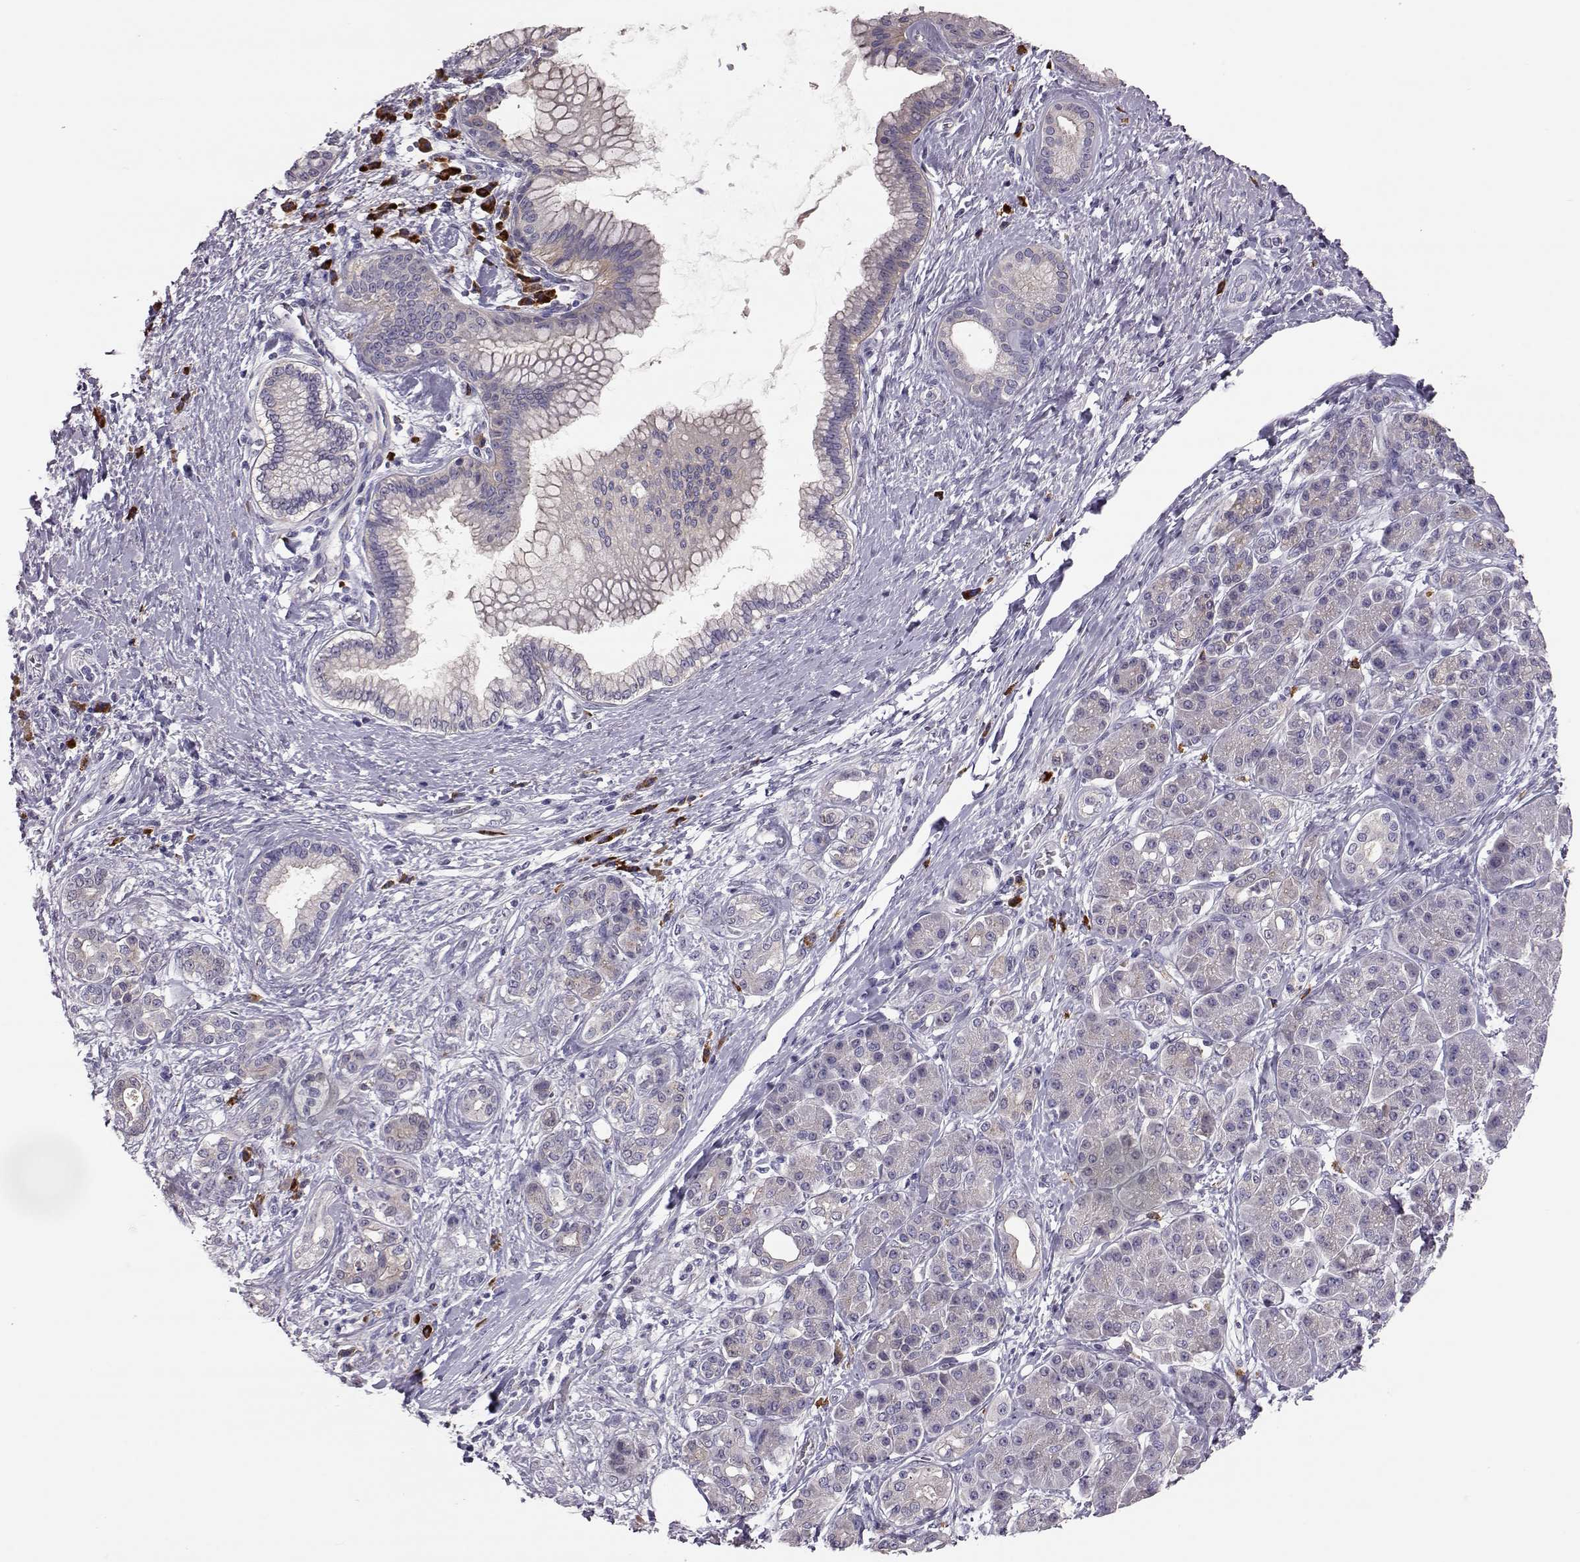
{"staining": {"intensity": "negative", "quantity": "none", "location": "none"}, "tissue": "pancreatic cancer", "cell_type": "Tumor cells", "image_type": "cancer", "snomed": [{"axis": "morphology", "description": "Adenocarcinoma, NOS"}, {"axis": "topography", "description": "Pancreas"}], "caption": "This is an immunohistochemistry (IHC) histopathology image of human pancreatic cancer. There is no staining in tumor cells.", "gene": "ADGRG5", "patient": {"sex": "female", "age": 73}}